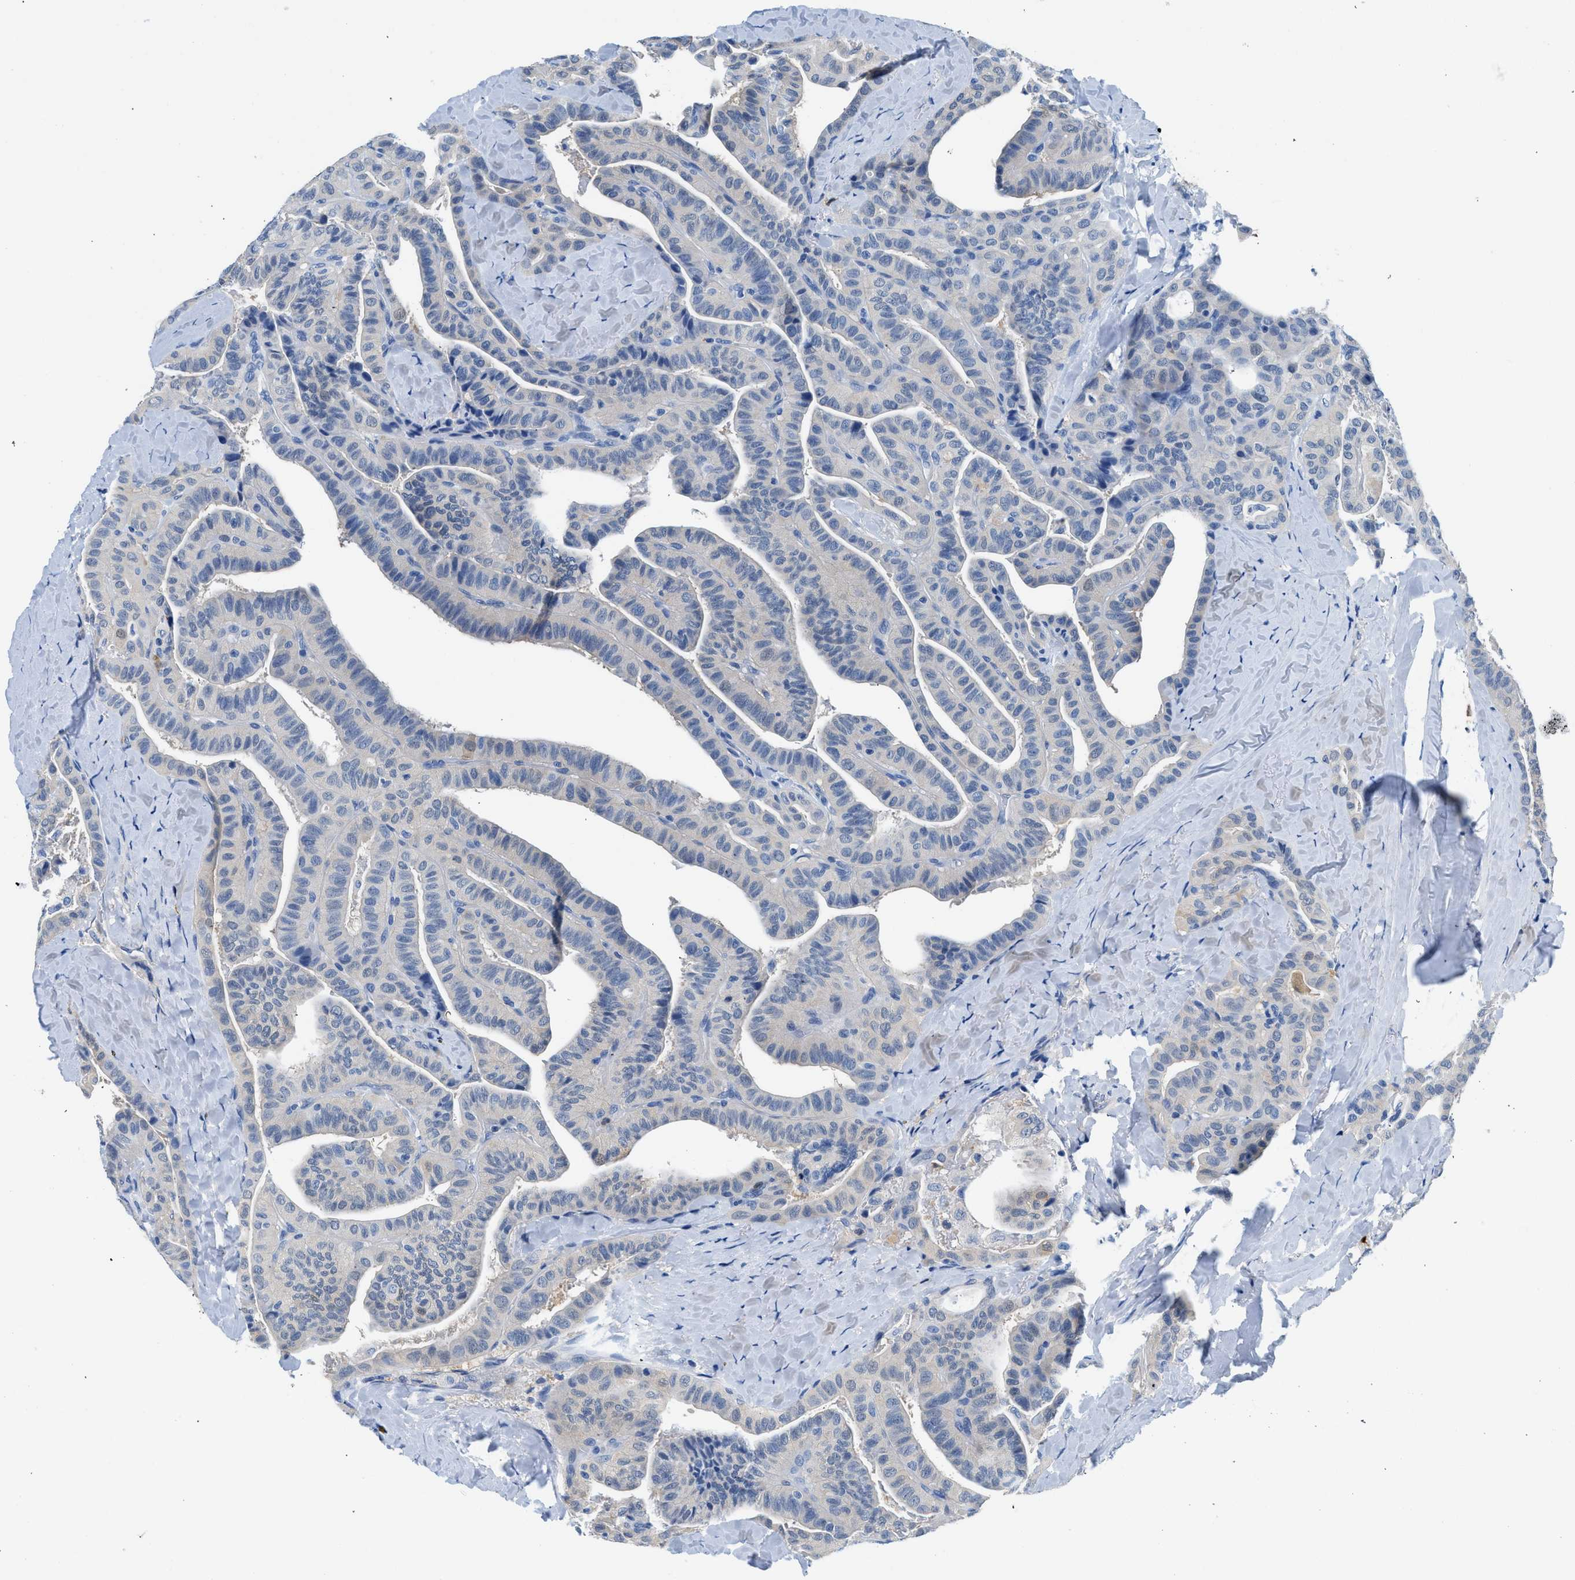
{"staining": {"intensity": "negative", "quantity": "none", "location": "none"}, "tissue": "thyroid cancer", "cell_type": "Tumor cells", "image_type": "cancer", "snomed": [{"axis": "morphology", "description": "Papillary adenocarcinoma, NOS"}, {"axis": "topography", "description": "Thyroid gland"}], "caption": "The IHC histopathology image has no significant staining in tumor cells of papillary adenocarcinoma (thyroid) tissue. (DAB immunohistochemistry visualized using brightfield microscopy, high magnification).", "gene": "FADS6", "patient": {"sex": "male", "age": 77}}